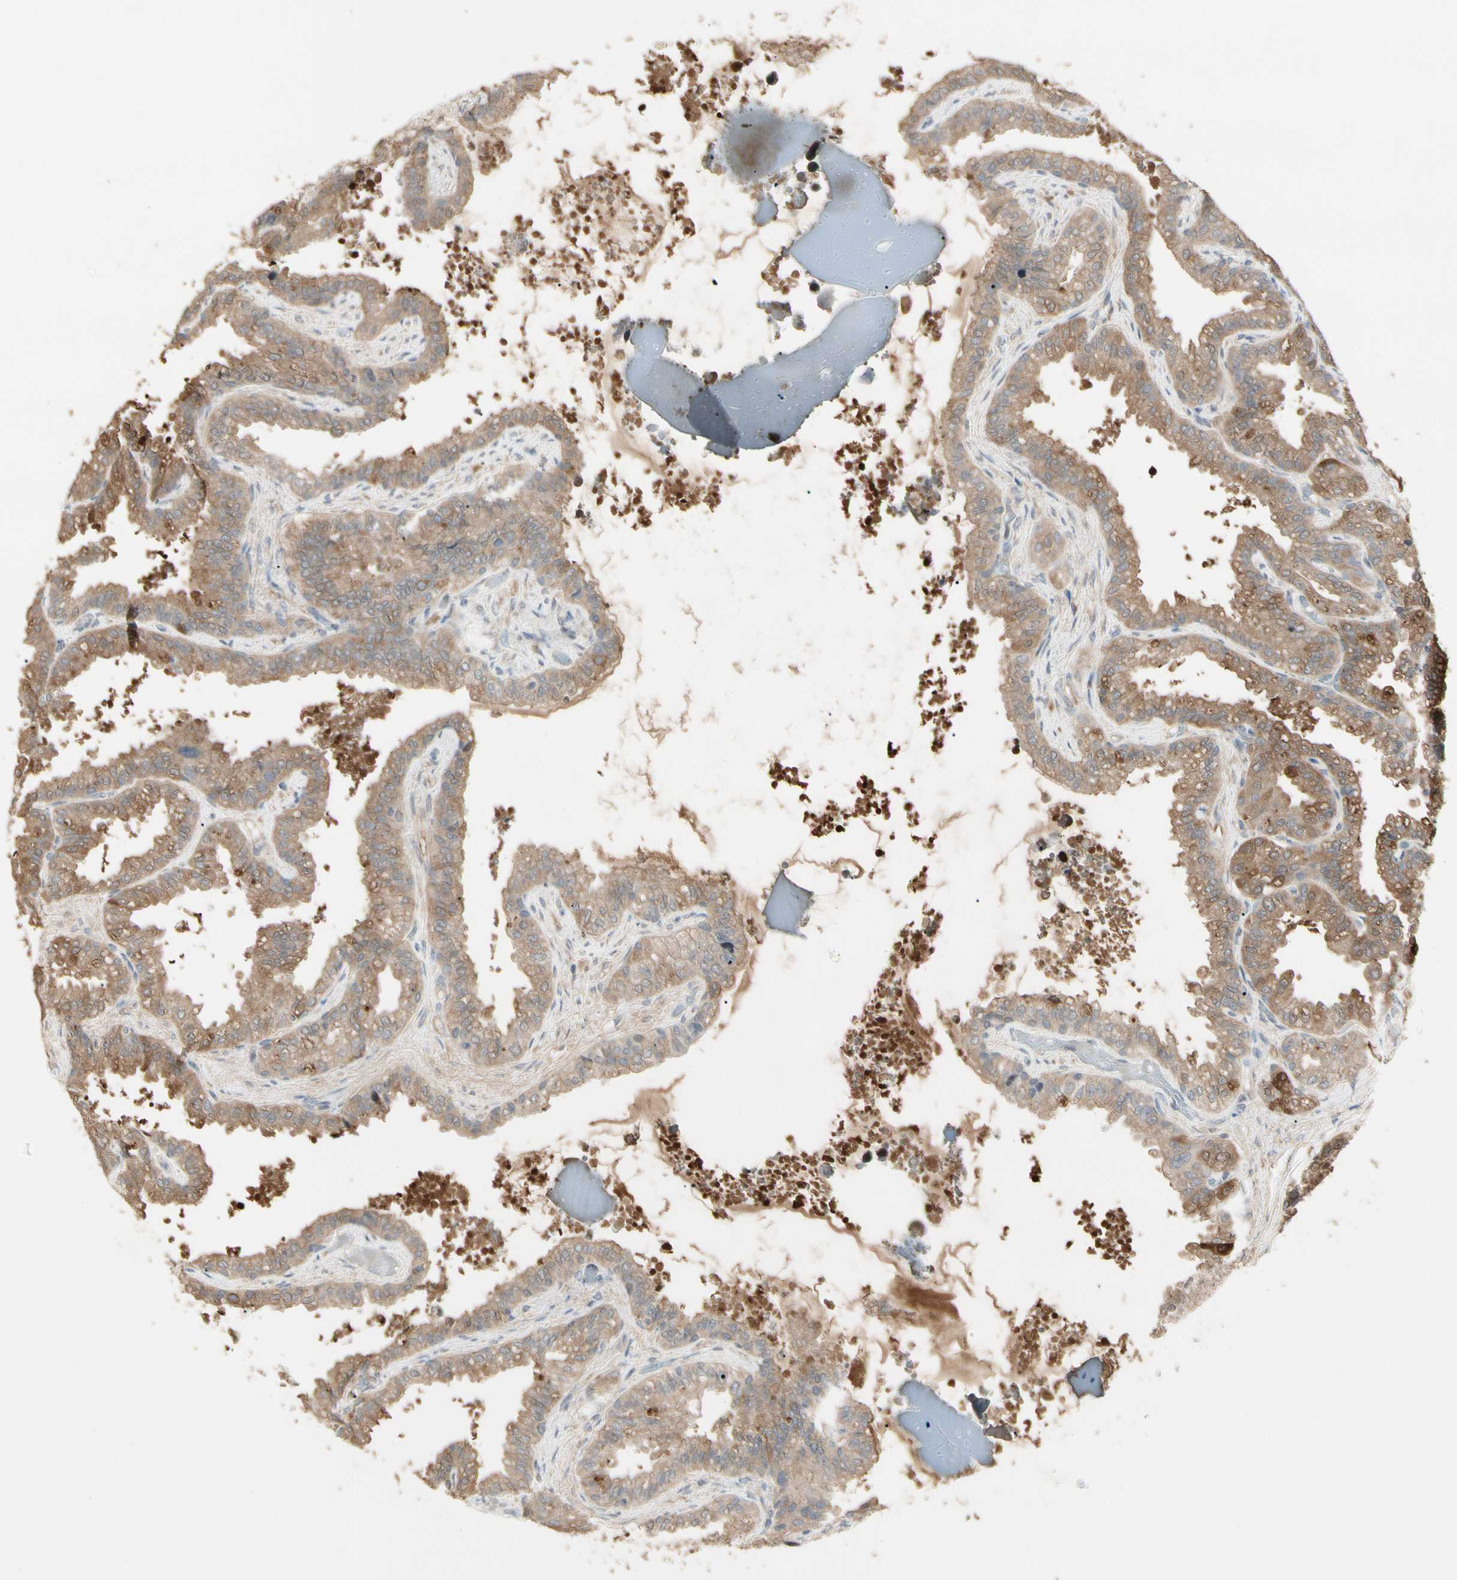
{"staining": {"intensity": "weak", "quantity": ">75%", "location": "cytoplasmic/membranous"}, "tissue": "seminal vesicle", "cell_type": "Glandular cells", "image_type": "normal", "snomed": [{"axis": "morphology", "description": "Normal tissue, NOS"}, {"axis": "topography", "description": "Seminal veicle"}], "caption": "Immunohistochemical staining of normal seminal vesicle reveals >75% levels of weak cytoplasmic/membranous protein positivity in approximately >75% of glandular cells.", "gene": "ATG4C", "patient": {"sex": "male", "age": 46}}